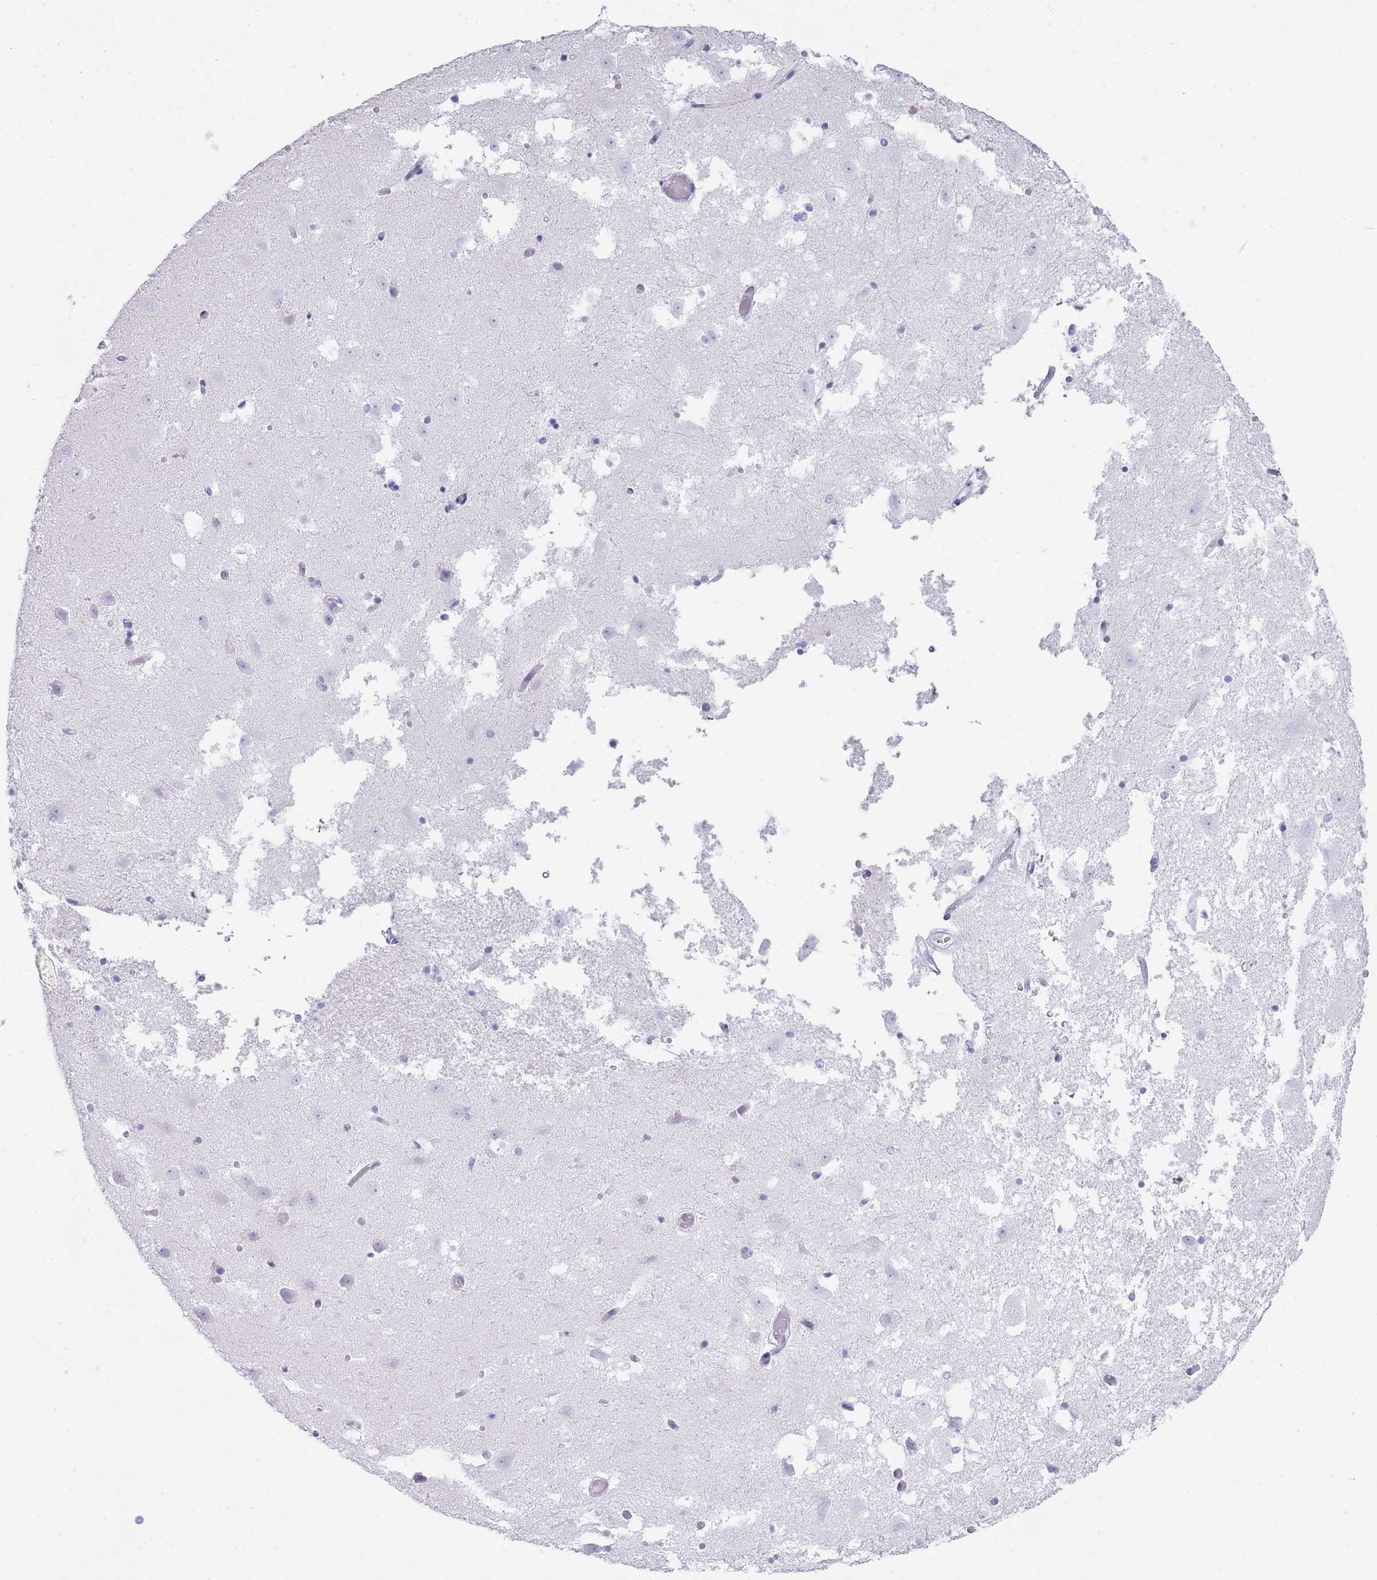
{"staining": {"intensity": "negative", "quantity": "none", "location": "none"}, "tissue": "hippocampus", "cell_type": "Glial cells", "image_type": "normal", "snomed": [{"axis": "morphology", "description": "Normal tissue, NOS"}, {"axis": "topography", "description": "Hippocampus"}], "caption": "There is no significant expression in glial cells of hippocampus.", "gene": "INS", "patient": {"sex": "female", "age": 52}}